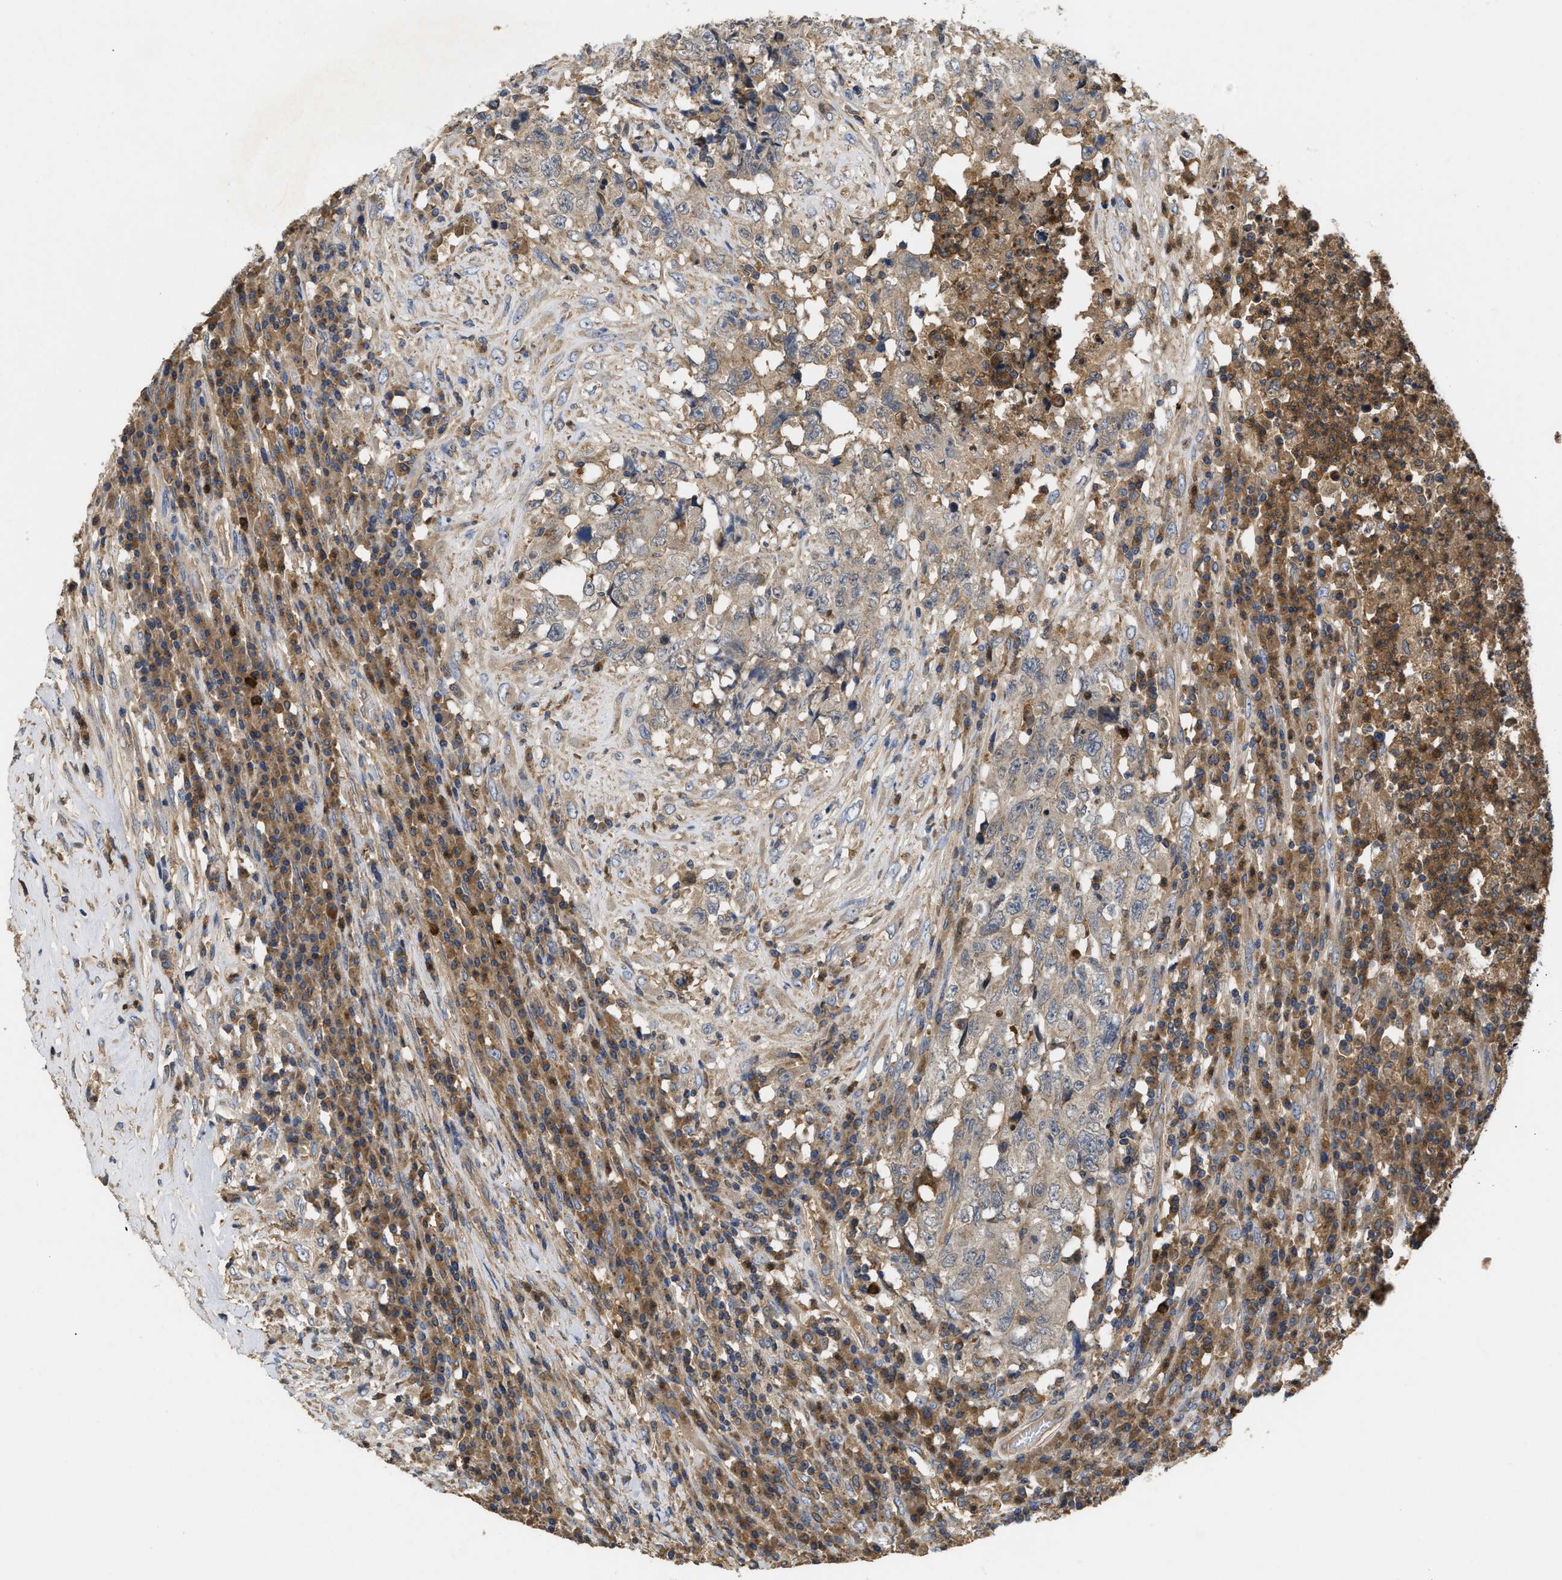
{"staining": {"intensity": "weak", "quantity": "<25%", "location": "cytoplasmic/membranous"}, "tissue": "testis cancer", "cell_type": "Tumor cells", "image_type": "cancer", "snomed": [{"axis": "morphology", "description": "Necrosis, NOS"}, {"axis": "morphology", "description": "Carcinoma, Embryonal, NOS"}, {"axis": "topography", "description": "Testis"}], "caption": "Immunohistochemistry photomicrograph of human testis embryonal carcinoma stained for a protein (brown), which demonstrates no expression in tumor cells.", "gene": "RNF216", "patient": {"sex": "male", "age": 19}}